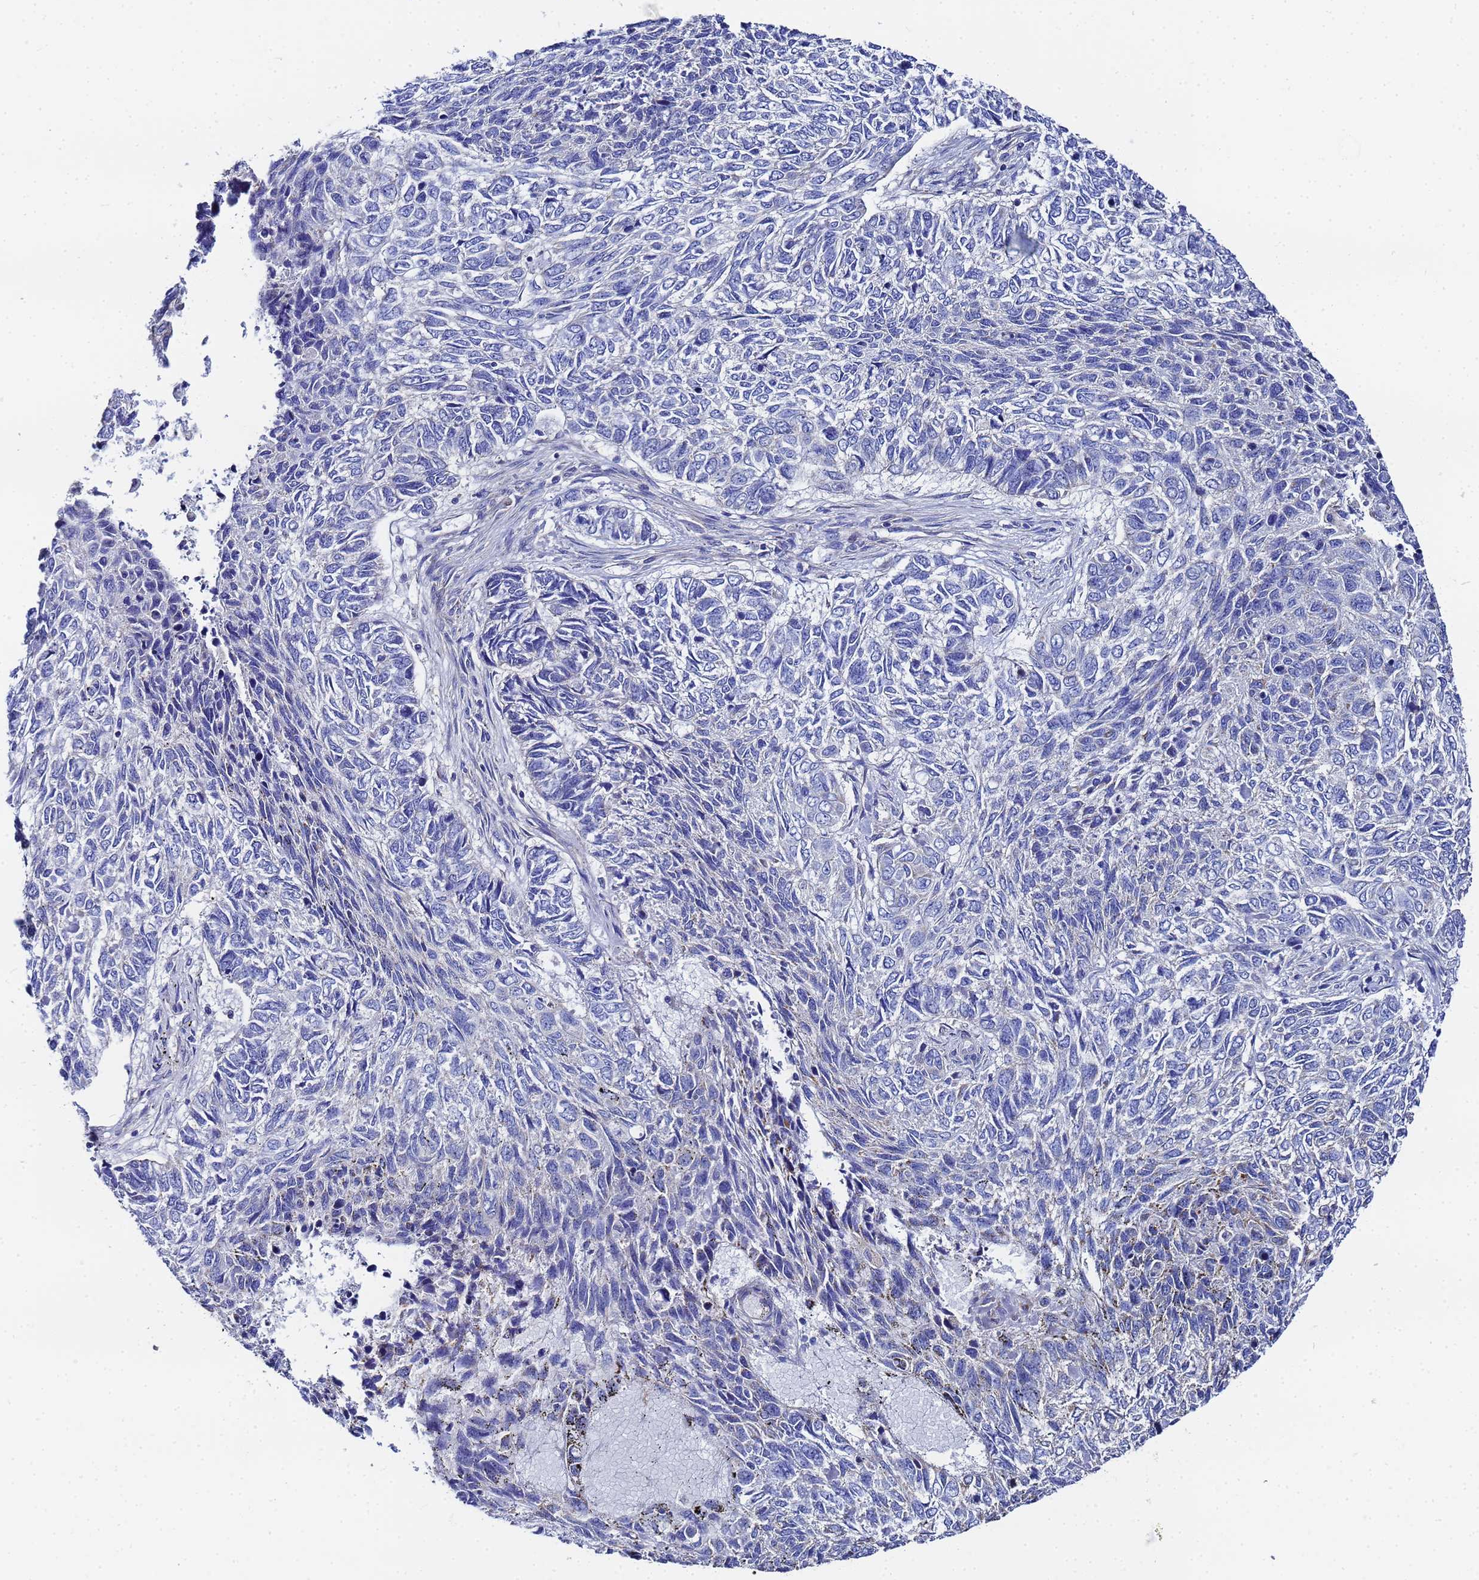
{"staining": {"intensity": "negative", "quantity": "none", "location": "none"}, "tissue": "skin cancer", "cell_type": "Tumor cells", "image_type": "cancer", "snomed": [{"axis": "morphology", "description": "Basal cell carcinoma"}, {"axis": "topography", "description": "Skin"}], "caption": "DAB (3,3'-diaminobenzidine) immunohistochemical staining of skin cancer (basal cell carcinoma) exhibits no significant positivity in tumor cells. (DAB immunohistochemistry, high magnification).", "gene": "FAHD2A", "patient": {"sex": "female", "age": 65}}